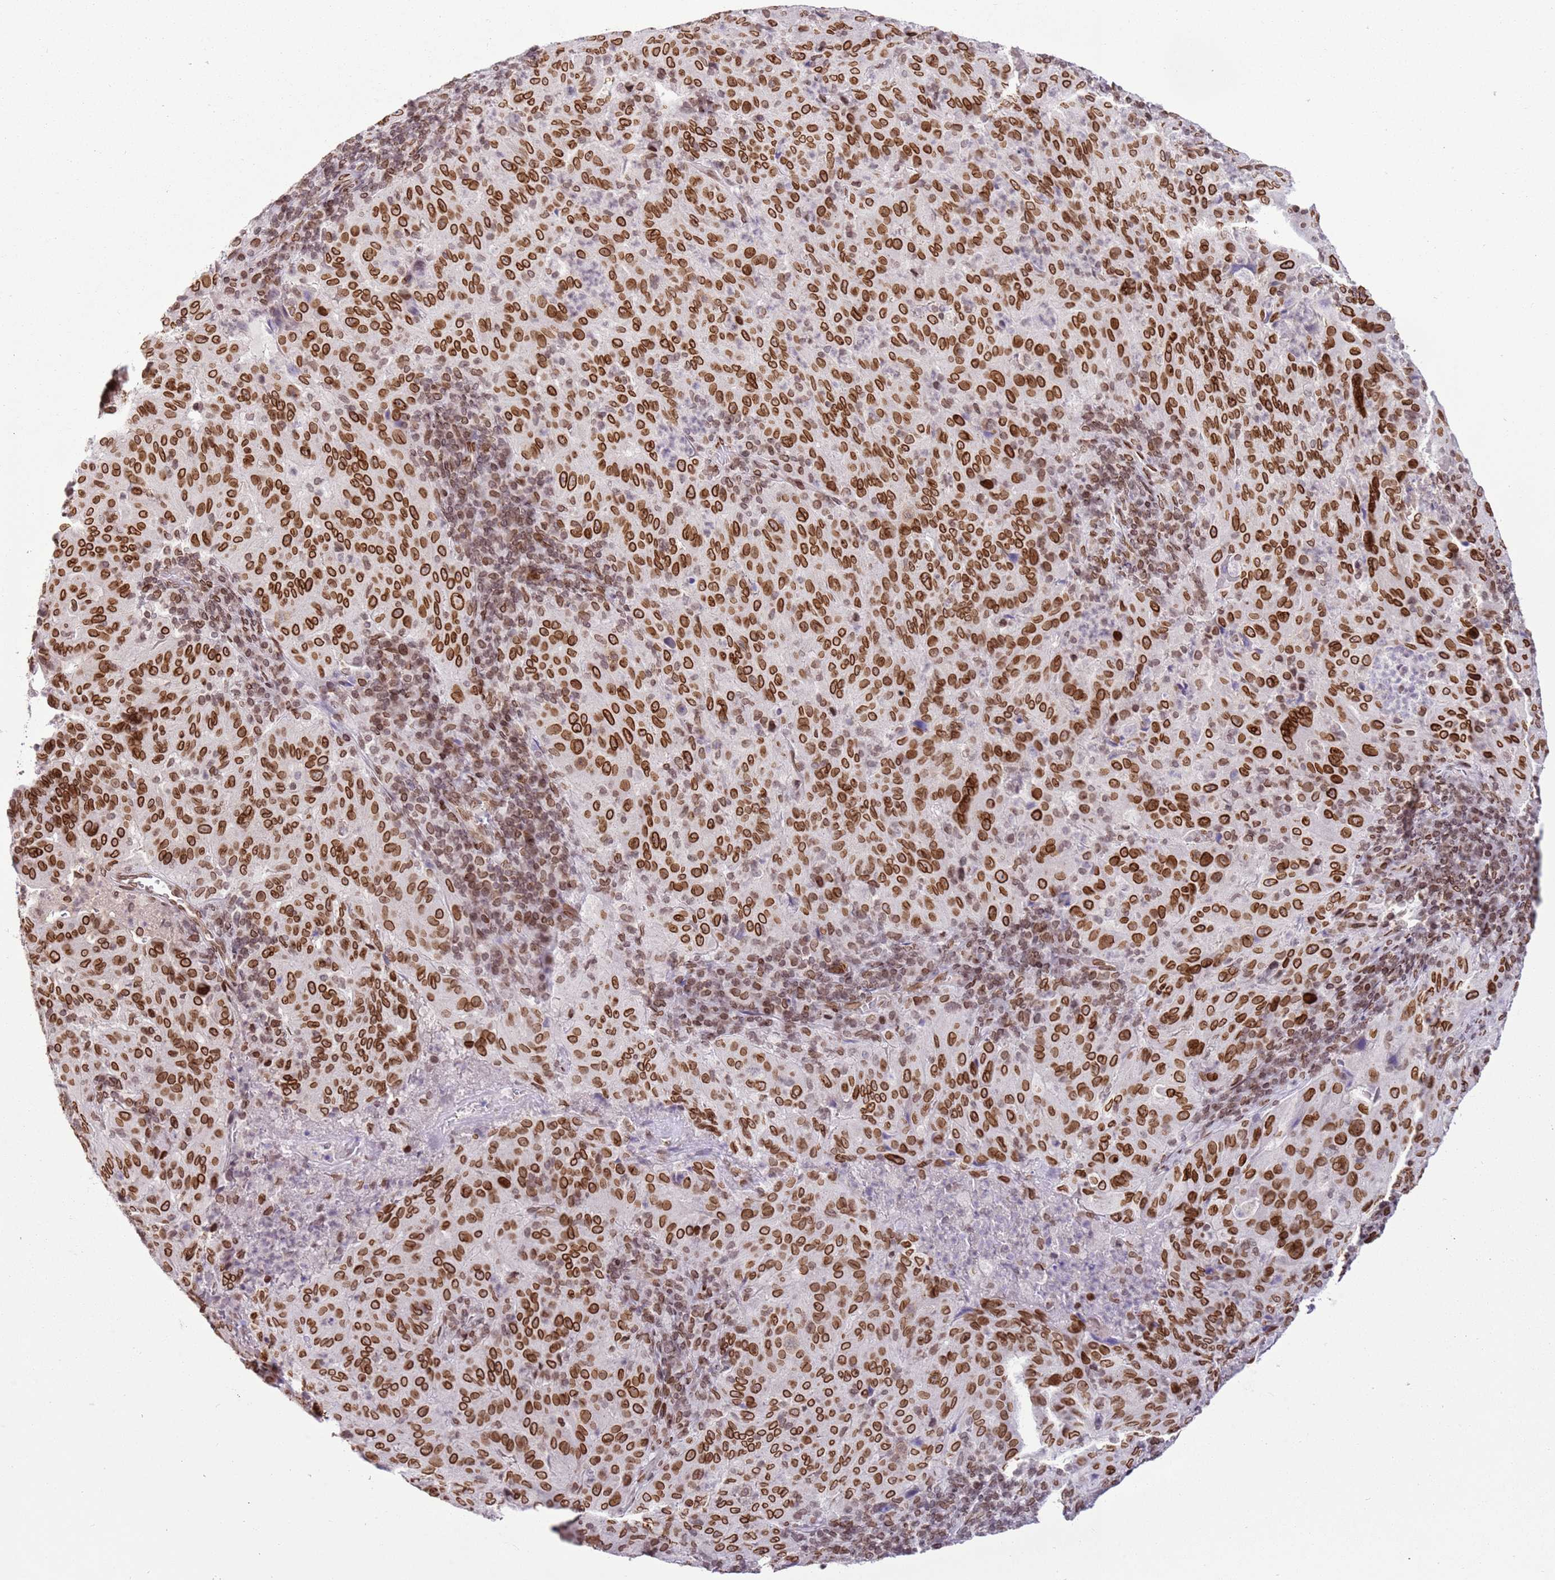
{"staining": {"intensity": "strong", "quantity": ">75%", "location": "cytoplasmic/membranous,nuclear"}, "tissue": "pancreatic cancer", "cell_type": "Tumor cells", "image_type": "cancer", "snomed": [{"axis": "morphology", "description": "Adenocarcinoma, NOS"}, {"axis": "topography", "description": "Pancreas"}], "caption": "Immunohistochemistry (DAB (3,3'-diaminobenzidine)) staining of pancreatic cancer displays strong cytoplasmic/membranous and nuclear protein staining in about >75% of tumor cells.", "gene": "POU6F1", "patient": {"sex": "male", "age": 63}}